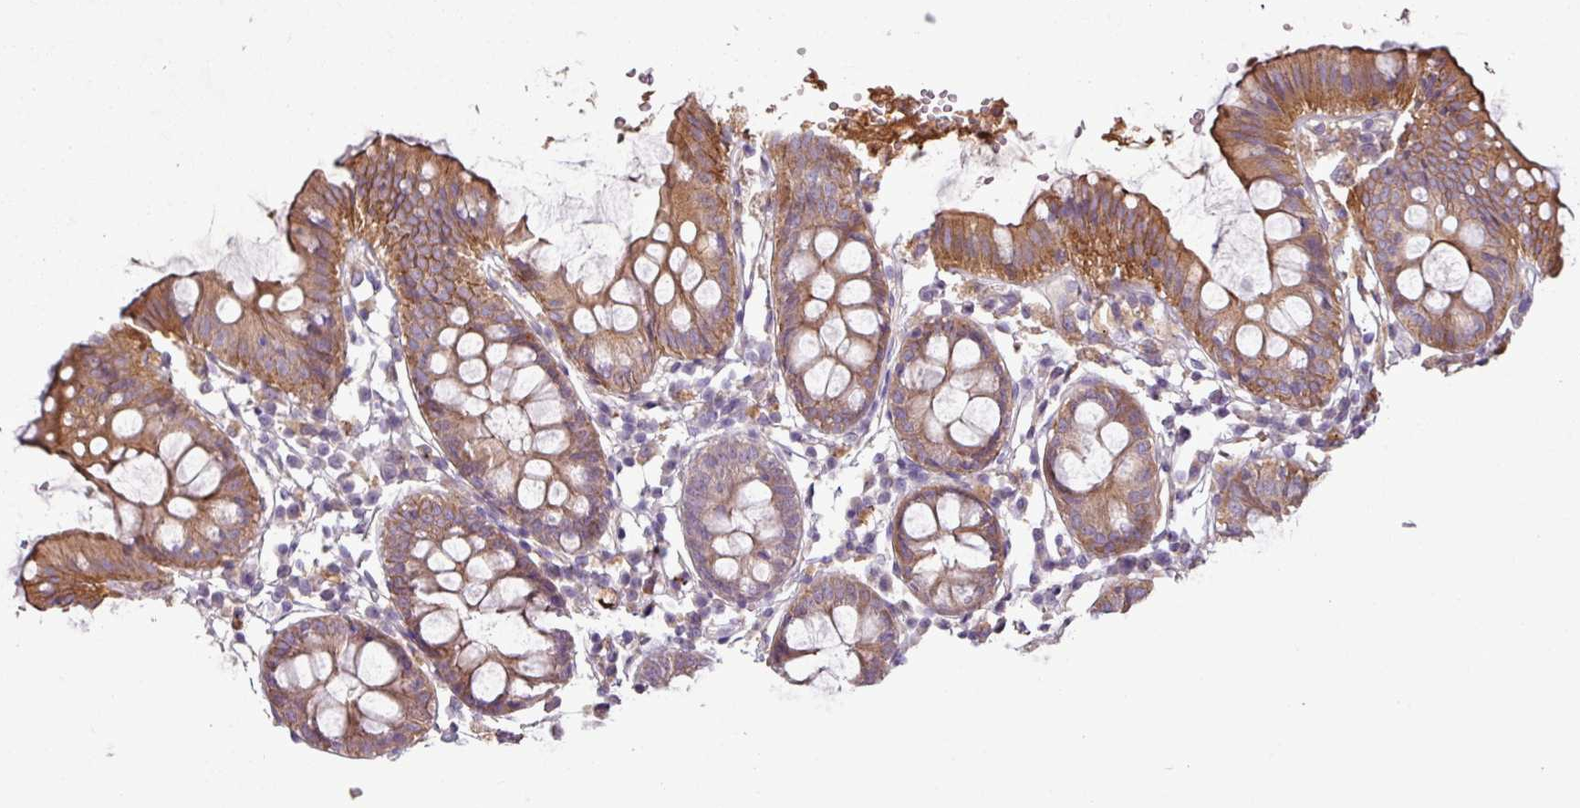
{"staining": {"intensity": "moderate", "quantity": ">75%", "location": "cytoplasmic/membranous"}, "tissue": "colon", "cell_type": "Endothelial cells", "image_type": "normal", "snomed": [{"axis": "morphology", "description": "Normal tissue, NOS"}, {"axis": "topography", "description": "Colon"}], "caption": "Protein expression analysis of benign colon reveals moderate cytoplasmic/membranous staining in approximately >75% of endothelial cells.", "gene": "C4A", "patient": {"sex": "female", "age": 84}}